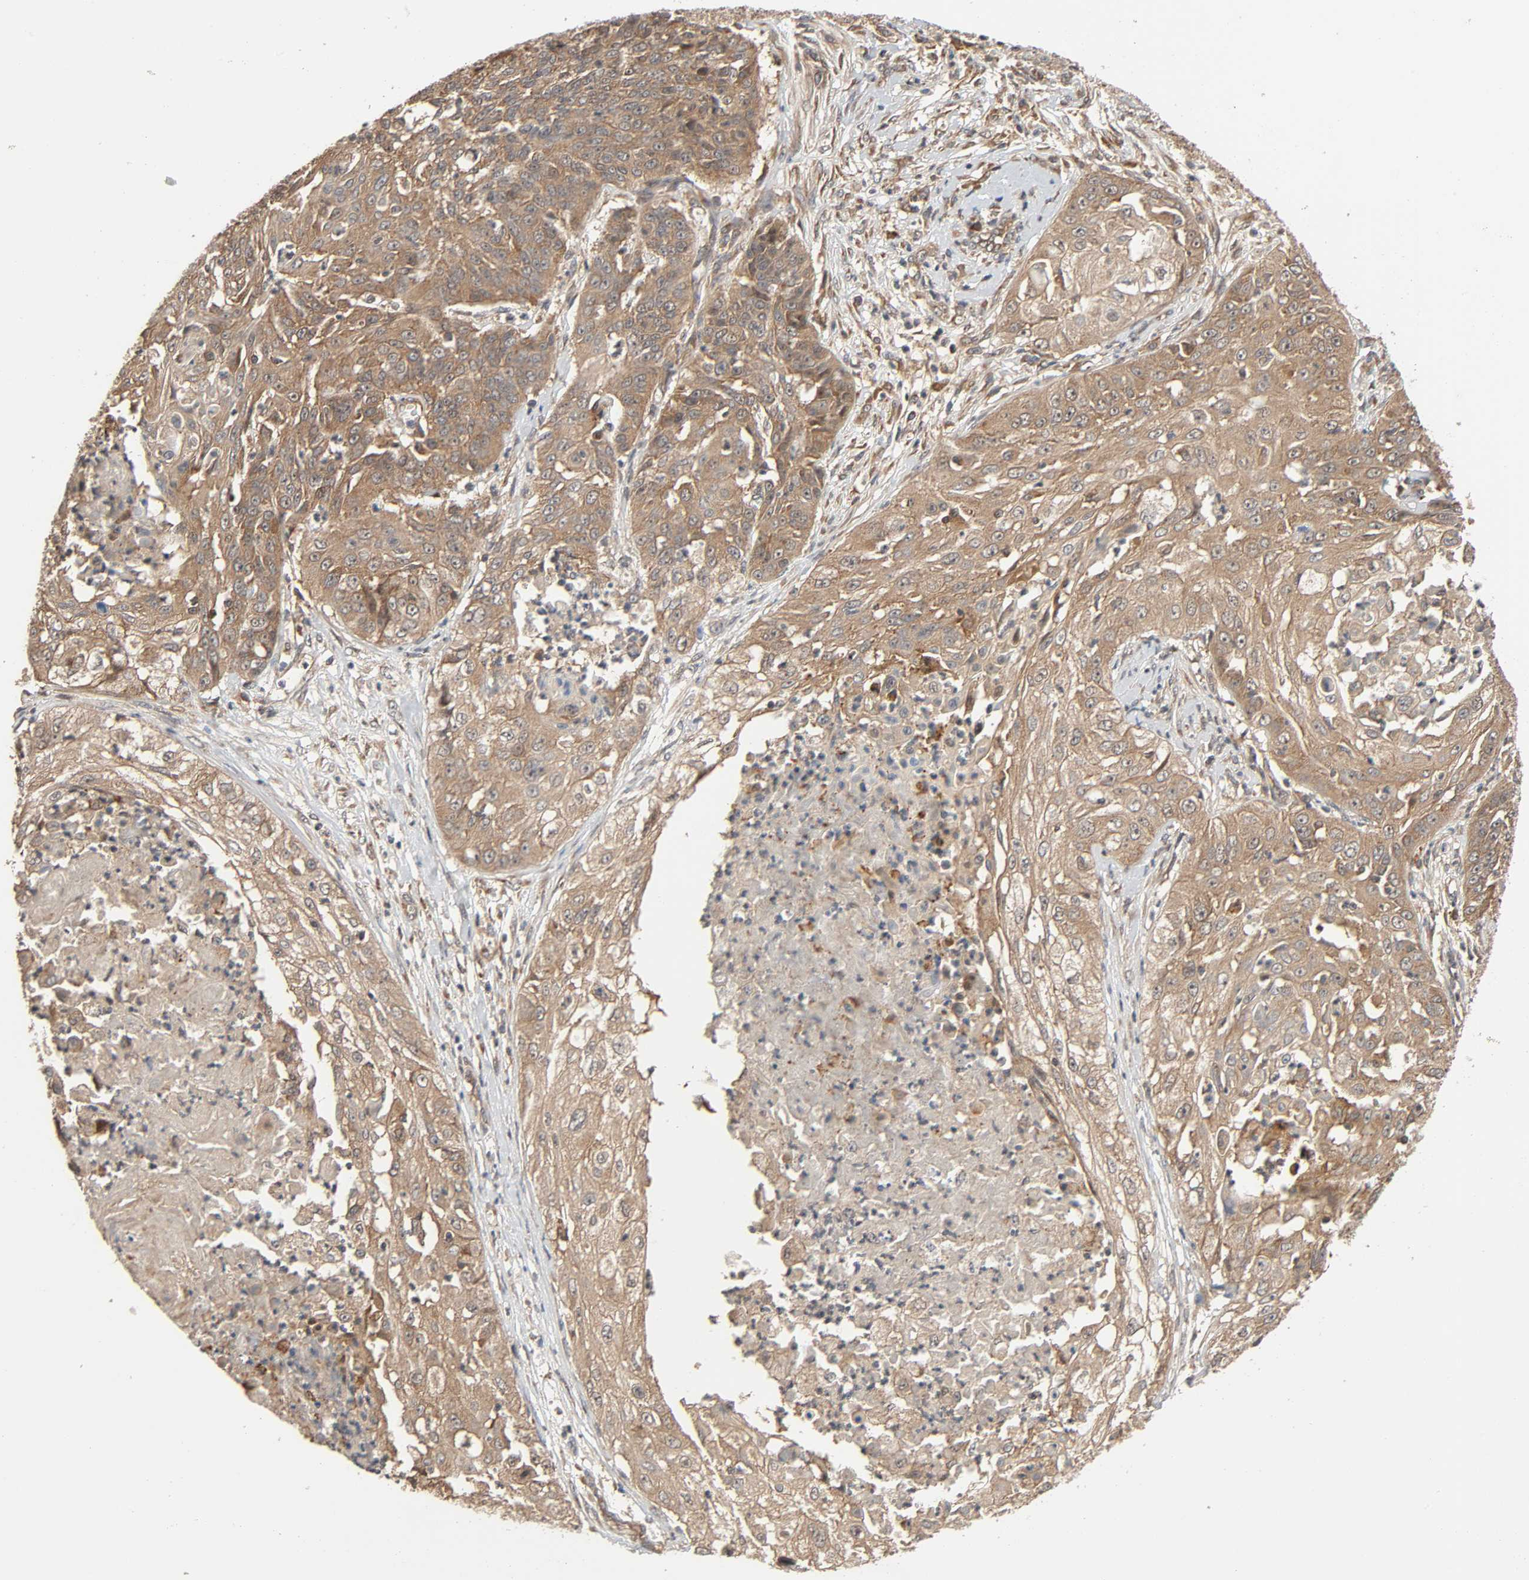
{"staining": {"intensity": "moderate", "quantity": ">75%", "location": "cytoplasmic/membranous"}, "tissue": "cervical cancer", "cell_type": "Tumor cells", "image_type": "cancer", "snomed": [{"axis": "morphology", "description": "Squamous cell carcinoma, NOS"}, {"axis": "topography", "description": "Cervix"}], "caption": "Protein analysis of cervical squamous cell carcinoma tissue reveals moderate cytoplasmic/membranous staining in about >75% of tumor cells.", "gene": "PPP2R1B", "patient": {"sex": "female", "age": 64}}